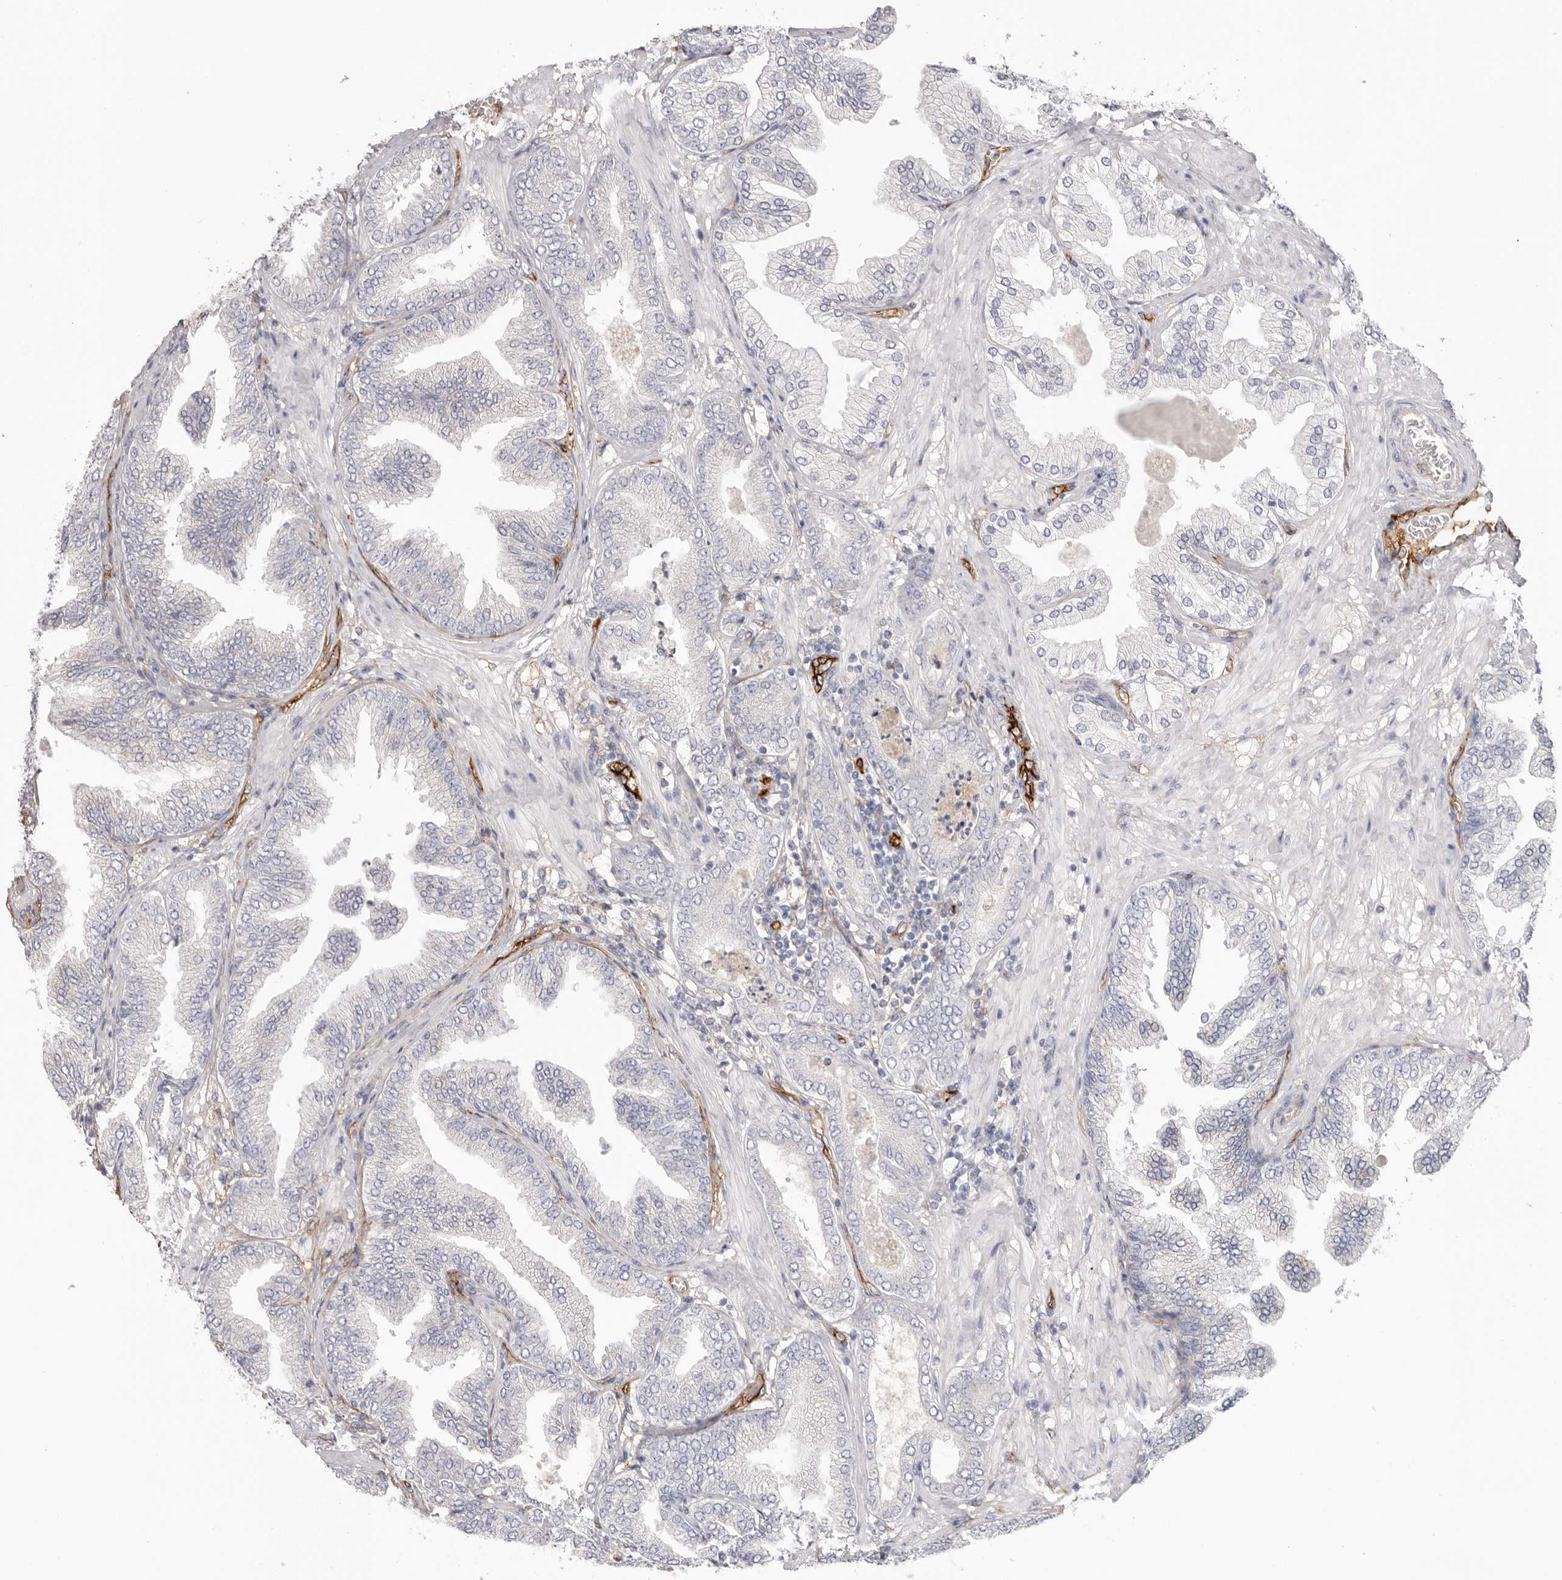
{"staining": {"intensity": "negative", "quantity": "none", "location": "none"}, "tissue": "prostate cancer", "cell_type": "Tumor cells", "image_type": "cancer", "snomed": [{"axis": "morphology", "description": "Adenocarcinoma, Low grade"}, {"axis": "topography", "description": "Prostate"}], "caption": "An immunohistochemistry (IHC) micrograph of prostate cancer (low-grade adenocarcinoma) is shown. There is no staining in tumor cells of prostate cancer (low-grade adenocarcinoma).", "gene": "LRRC66", "patient": {"sex": "male", "age": 63}}